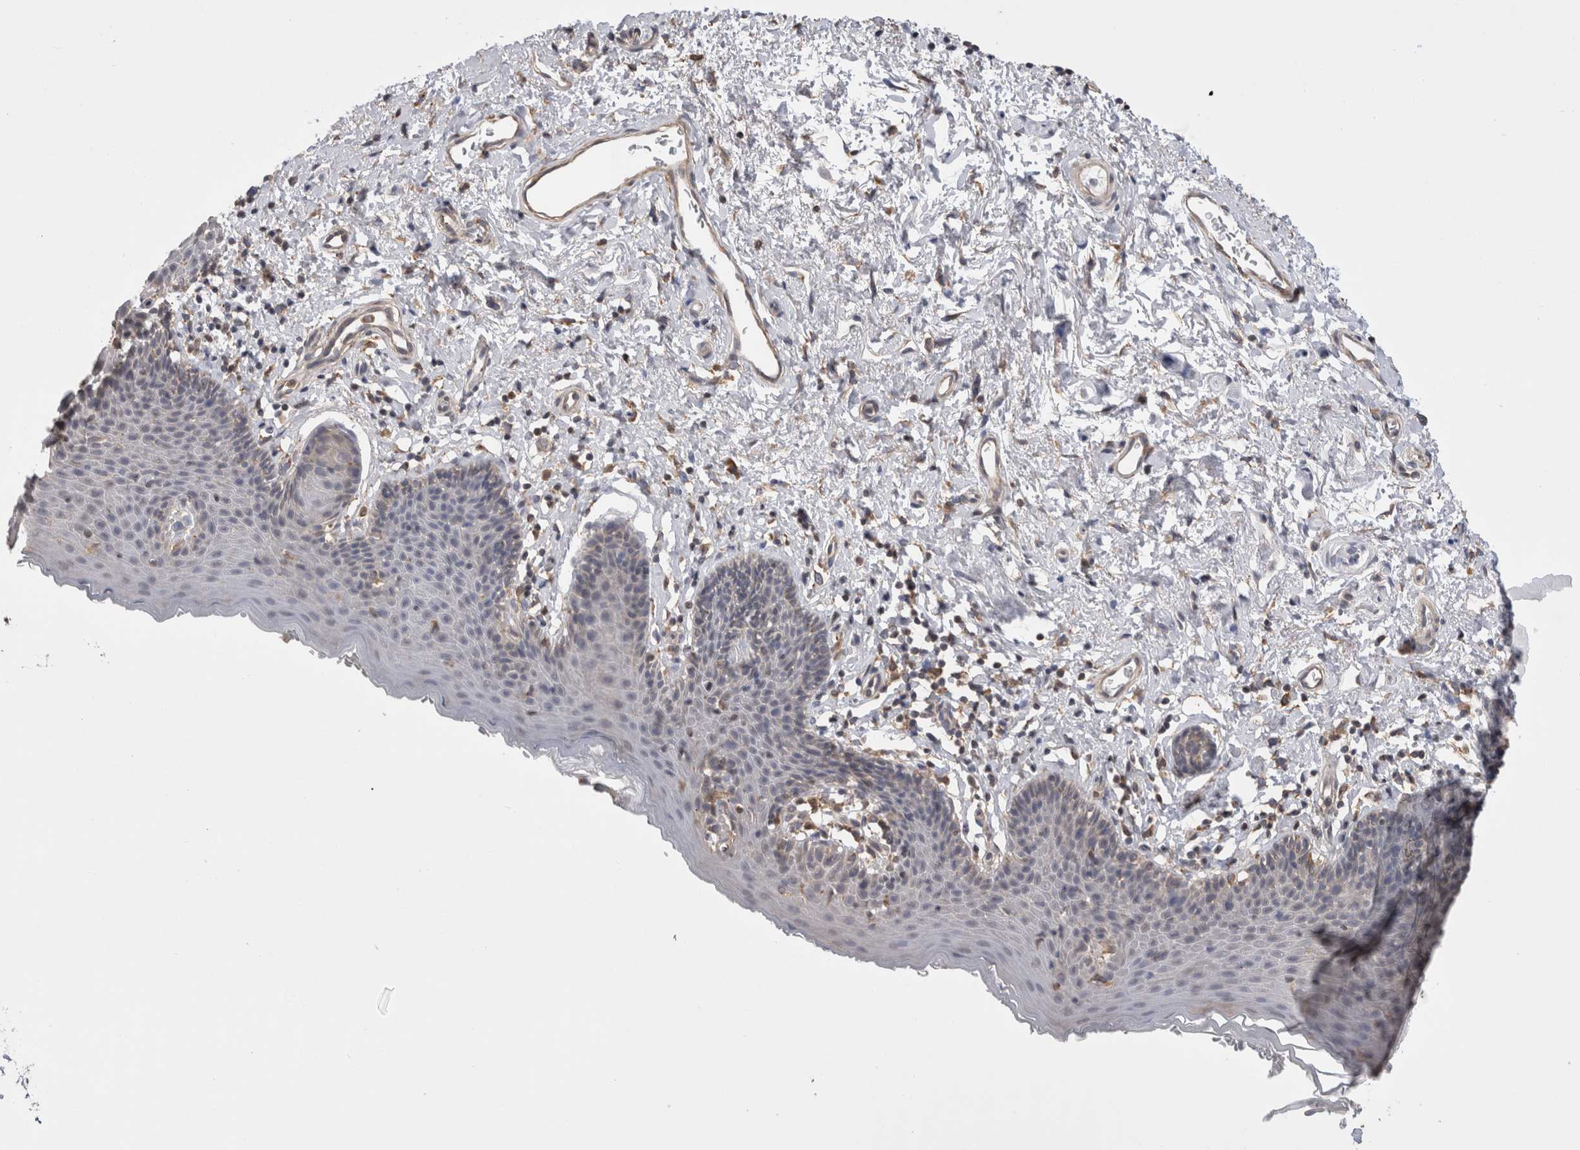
{"staining": {"intensity": "weak", "quantity": "<25%", "location": "cytoplasmic/membranous"}, "tissue": "skin", "cell_type": "Epidermal cells", "image_type": "normal", "snomed": [{"axis": "morphology", "description": "Normal tissue, NOS"}, {"axis": "topography", "description": "Vulva"}], "caption": "This micrograph is of unremarkable skin stained with immunohistochemistry to label a protein in brown with the nuclei are counter-stained blue. There is no positivity in epidermal cells. (Brightfield microscopy of DAB immunohistochemistry at high magnification).", "gene": "SMAP2", "patient": {"sex": "female", "age": 66}}